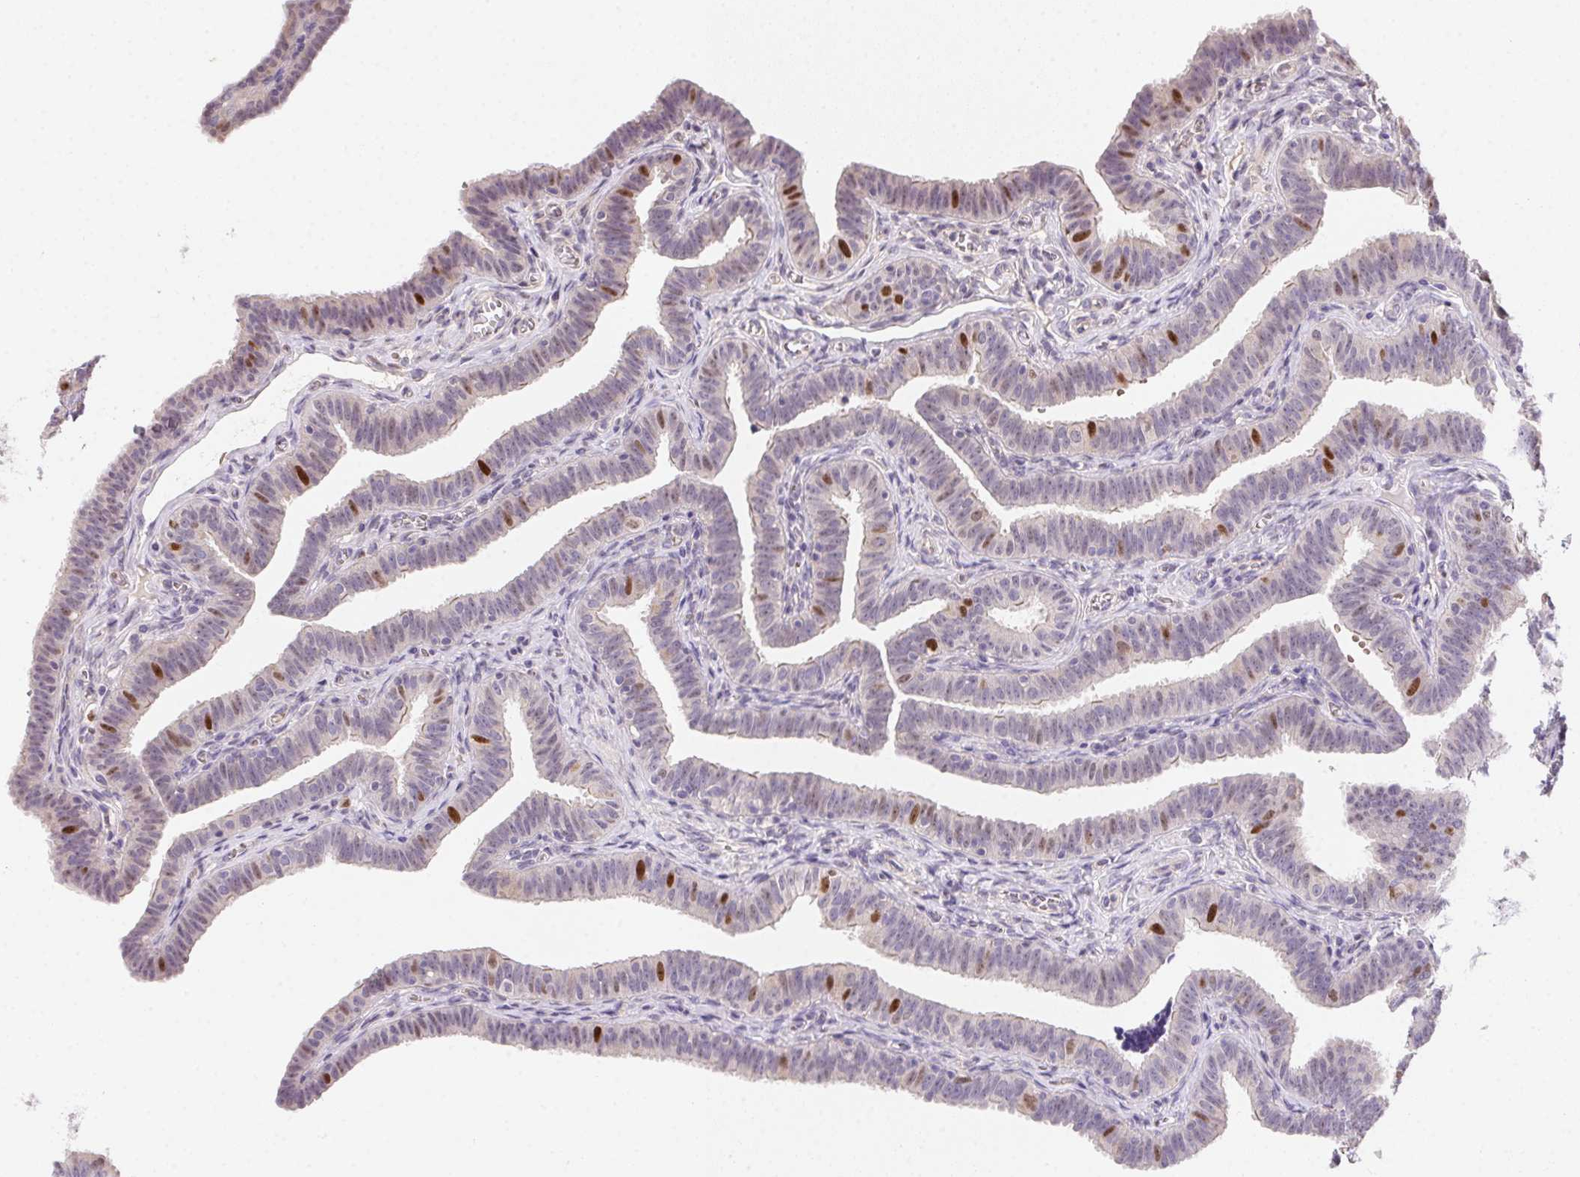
{"staining": {"intensity": "moderate", "quantity": "<25%", "location": "nuclear"}, "tissue": "fallopian tube", "cell_type": "Glandular cells", "image_type": "normal", "snomed": [{"axis": "morphology", "description": "Normal tissue, NOS"}, {"axis": "topography", "description": "Fallopian tube"}], "caption": "Protein analysis of unremarkable fallopian tube exhibits moderate nuclear expression in about <25% of glandular cells.", "gene": "HELLS", "patient": {"sex": "female", "age": 25}}